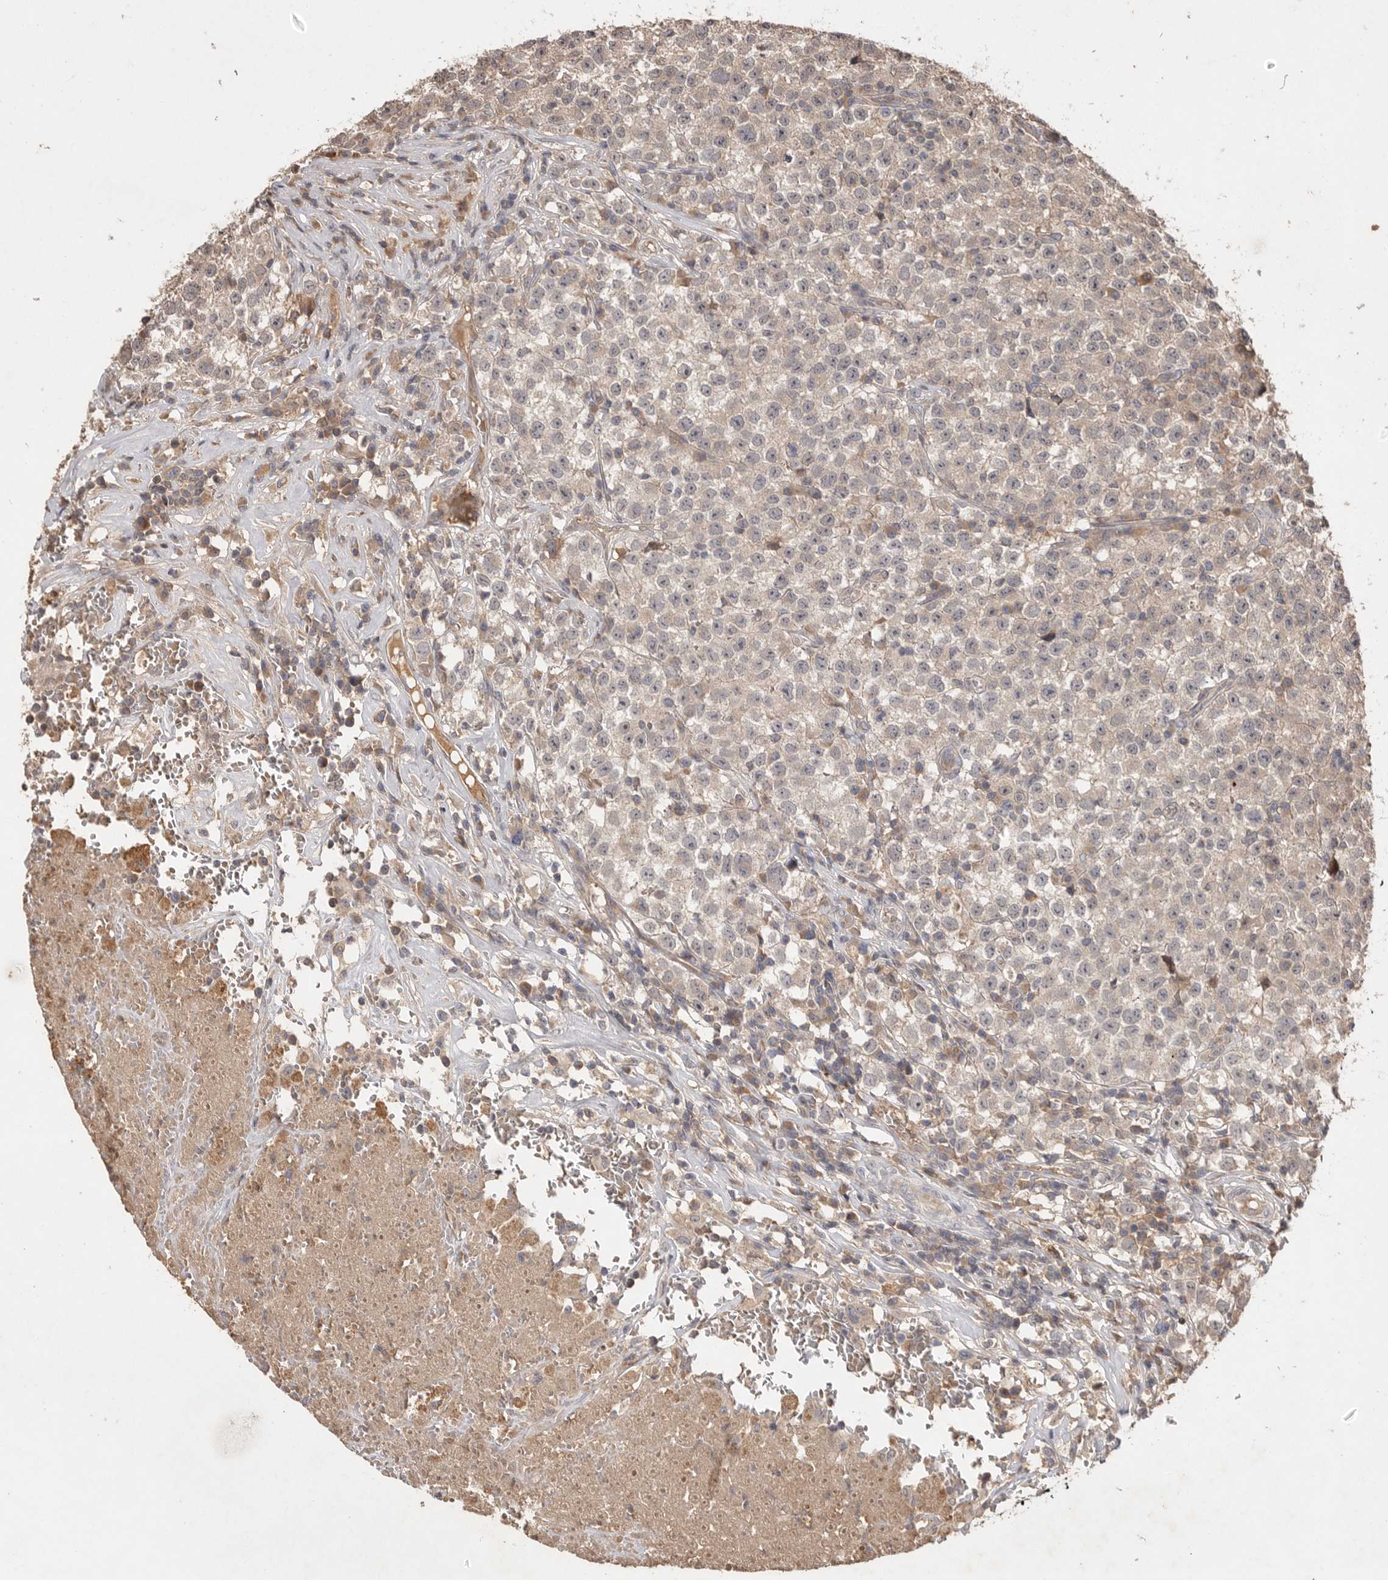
{"staining": {"intensity": "moderate", "quantity": "<25%", "location": "cytoplasmic/membranous"}, "tissue": "testis cancer", "cell_type": "Tumor cells", "image_type": "cancer", "snomed": [{"axis": "morphology", "description": "Seminoma, NOS"}, {"axis": "topography", "description": "Testis"}], "caption": "High-power microscopy captured an IHC micrograph of testis seminoma, revealing moderate cytoplasmic/membranous expression in approximately <25% of tumor cells.", "gene": "VN1R4", "patient": {"sex": "male", "age": 22}}